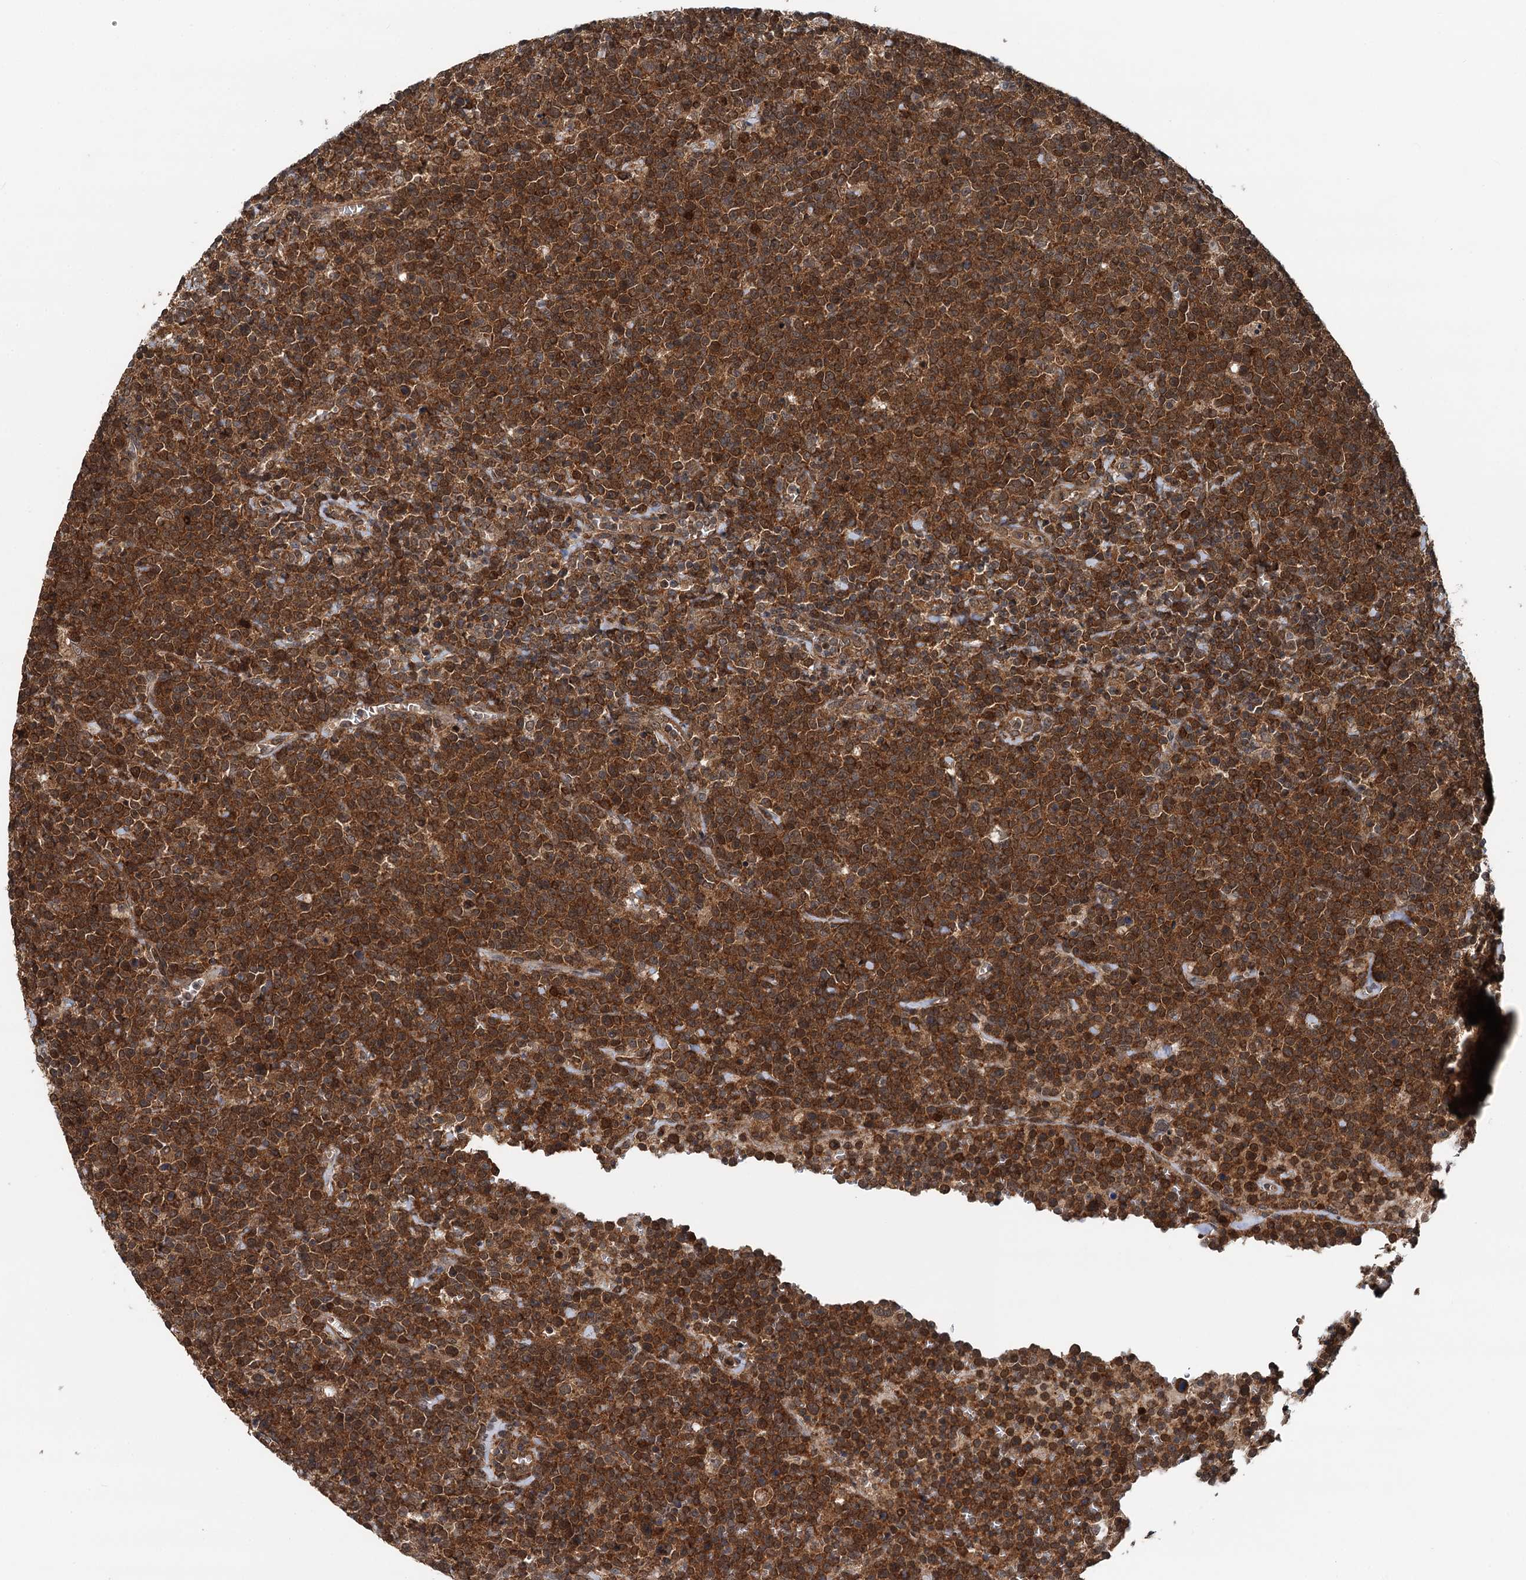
{"staining": {"intensity": "strong", "quantity": ">75%", "location": "cytoplasmic/membranous"}, "tissue": "lymphoma", "cell_type": "Tumor cells", "image_type": "cancer", "snomed": [{"axis": "morphology", "description": "Malignant lymphoma, non-Hodgkin's type, High grade"}, {"axis": "topography", "description": "Lymph node"}], "caption": "High-grade malignant lymphoma, non-Hodgkin's type tissue reveals strong cytoplasmic/membranous staining in about >75% of tumor cells (brown staining indicates protein expression, while blue staining denotes nuclei).", "gene": "STUB1", "patient": {"sex": "male", "age": 61}}